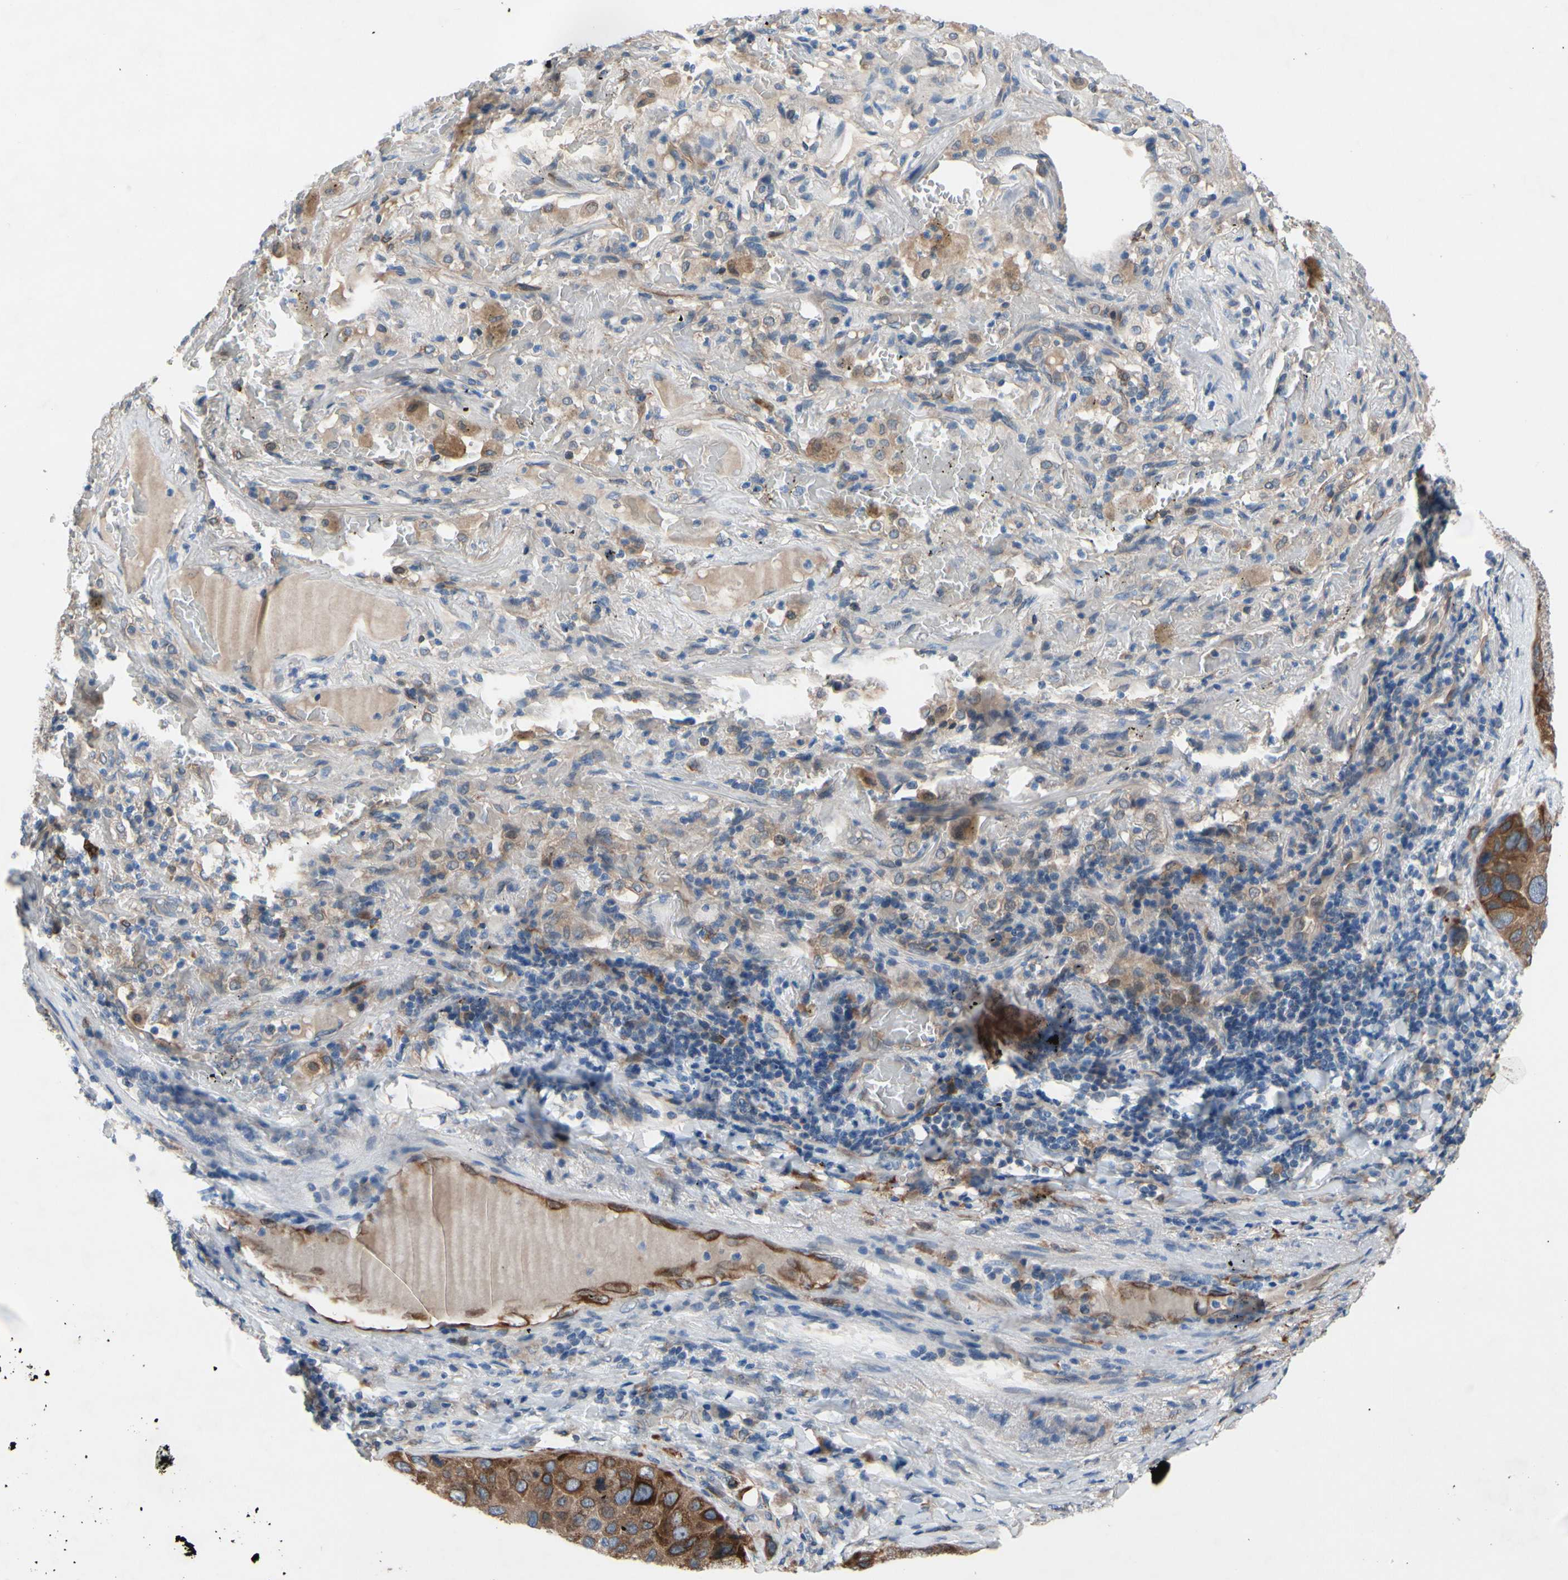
{"staining": {"intensity": "moderate", "quantity": ">75%", "location": "cytoplasmic/membranous"}, "tissue": "lung cancer", "cell_type": "Tumor cells", "image_type": "cancer", "snomed": [{"axis": "morphology", "description": "Squamous cell carcinoma, NOS"}, {"axis": "topography", "description": "Lung"}], "caption": "Protein positivity by immunohistochemistry (IHC) demonstrates moderate cytoplasmic/membranous expression in about >75% of tumor cells in lung squamous cell carcinoma.", "gene": "PRXL2A", "patient": {"sex": "male", "age": 57}}